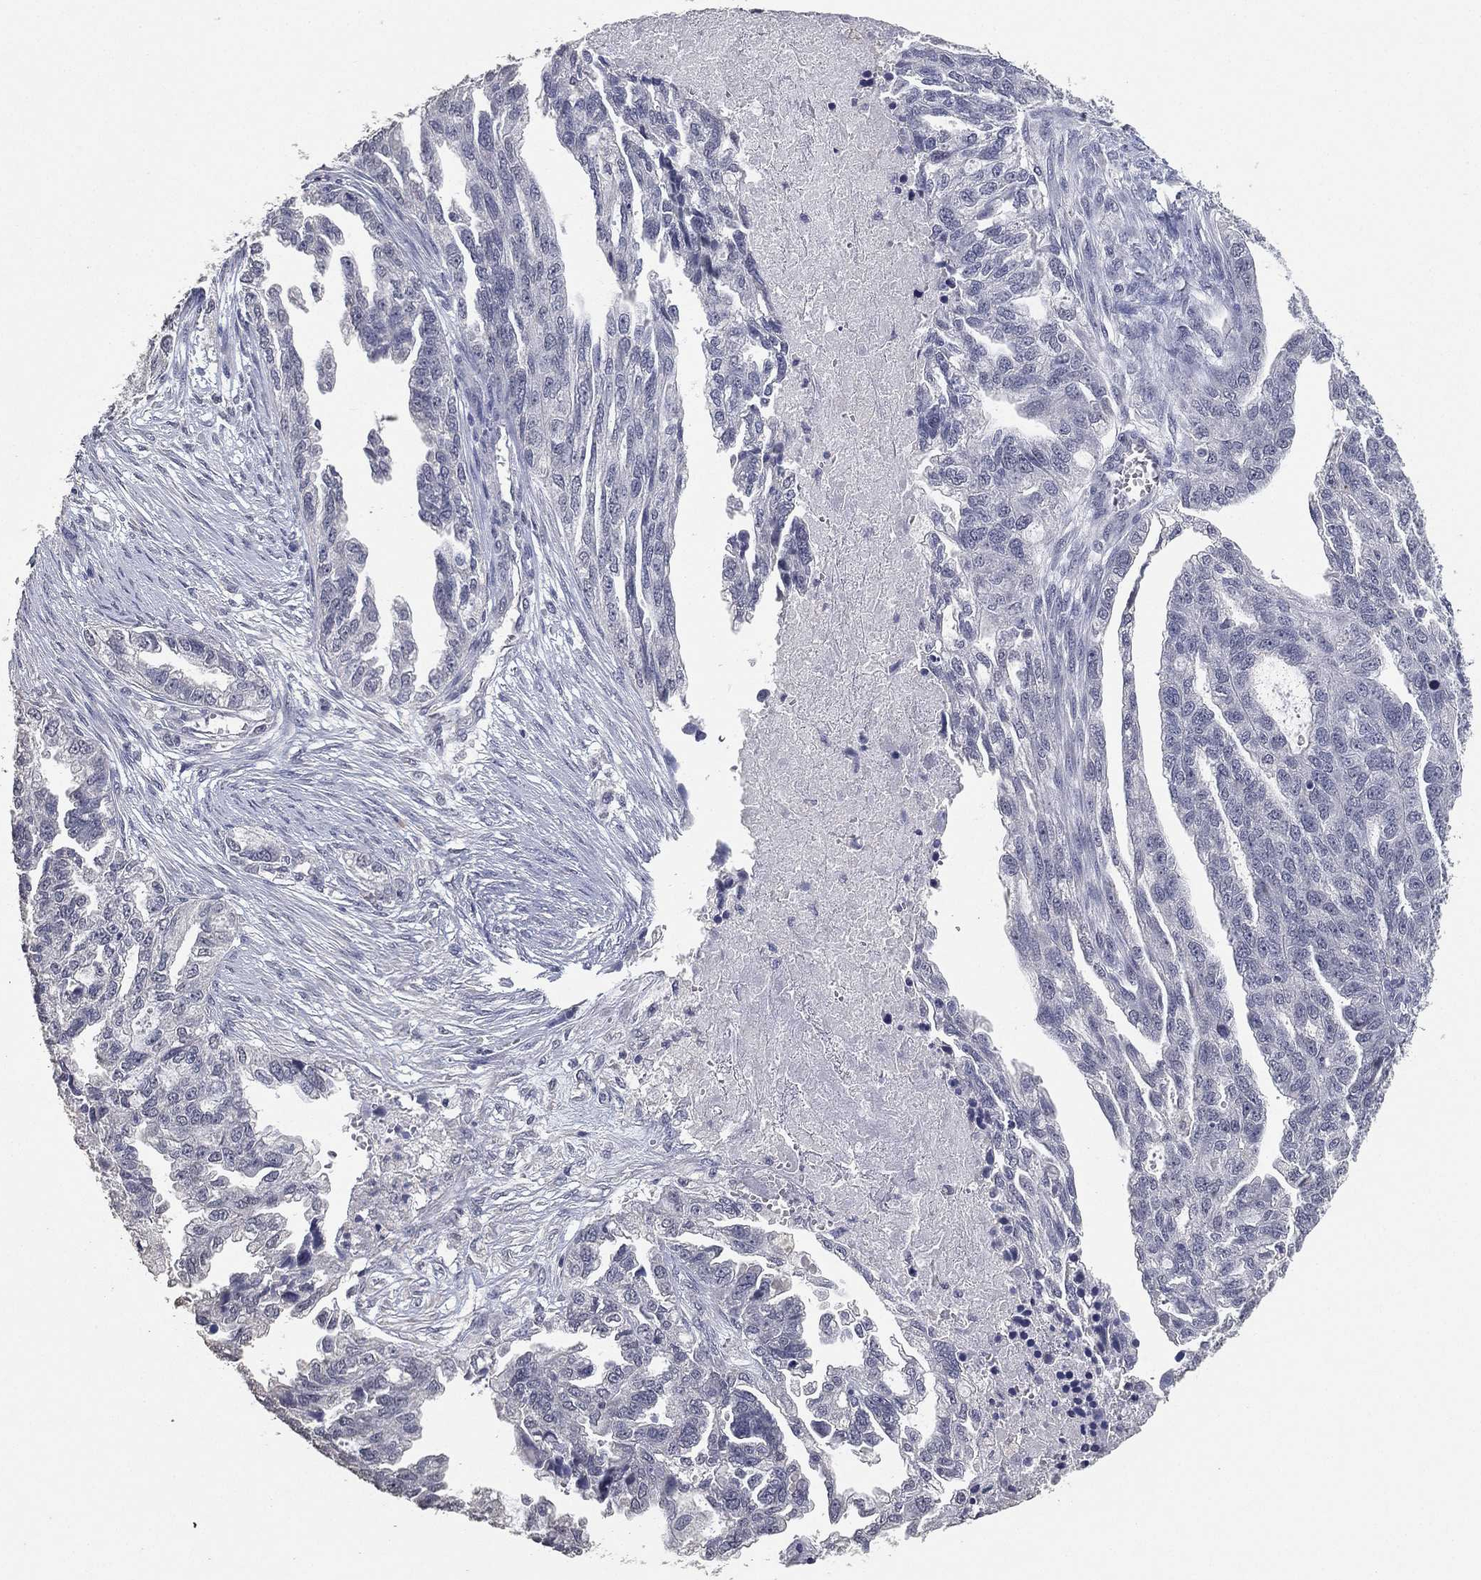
{"staining": {"intensity": "negative", "quantity": "none", "location": "none"}, "tissue": "ovarian cancer", "cell_type": "Tumor cells", "image_type": "cancer", "snomed": [{"axis": "morphology", "description": "Cystadenocarcinoma, serous, NOS"}, {"axis": "topography", "description": "Ovary"}], "caption": "Tumor cells are negative for protein expression in human ovarian cancer. (IHC, brightfield microscopy, high magnification).", "gene": "DSG1", "patient": {"sex": "female", "age": 51}}